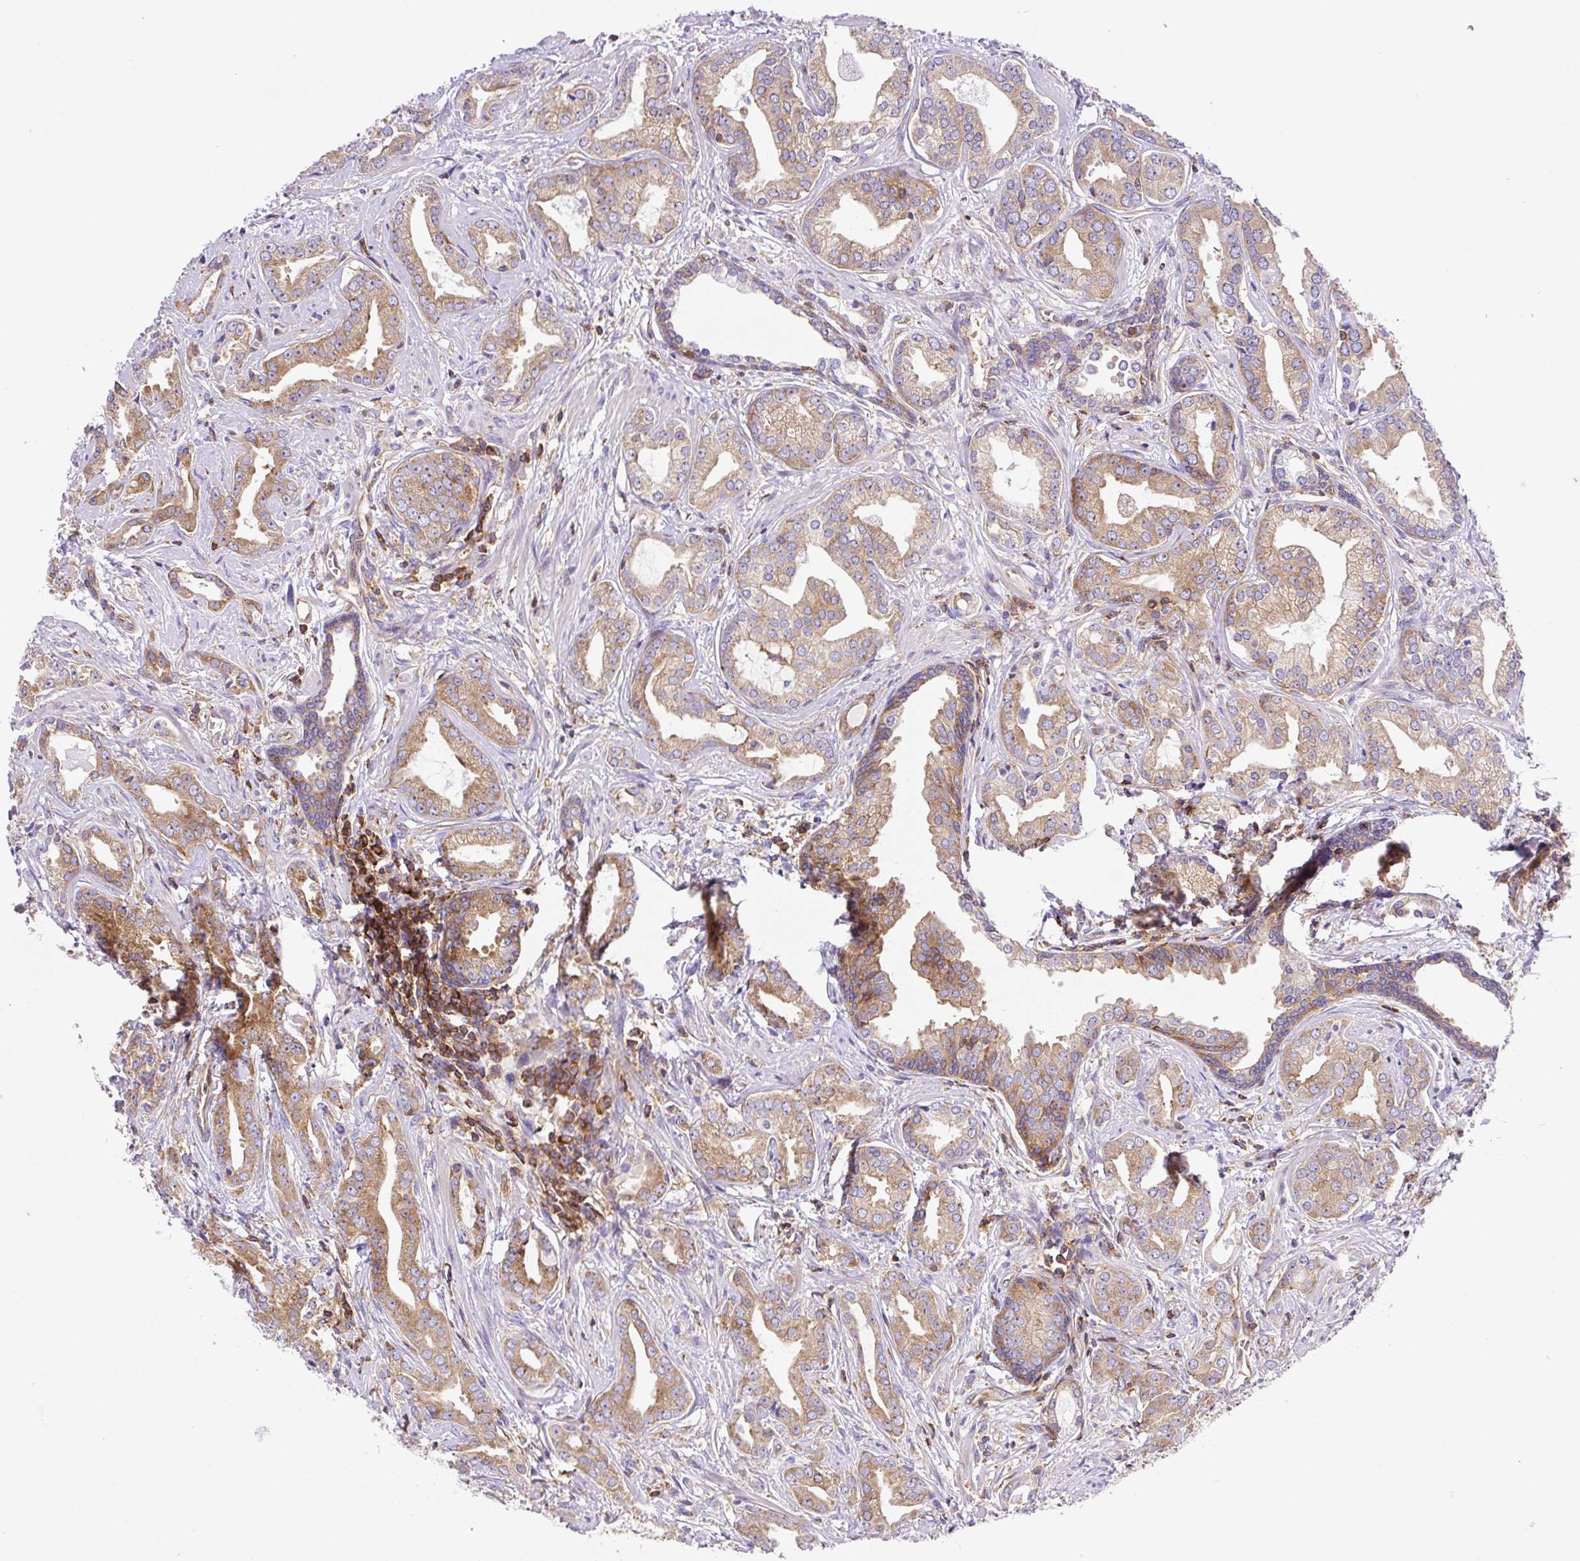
{"staining": {"intensity": "moderate", "quantity": ">75%", "location": "cytoplasmic/membranous"}, "tissue": "prostate cancer", "cell_type": "Tumor cells", "image_type": "cancer", "snomed": [{"axis": "morphology", "description": "Adenocarcinoma, Medium grade"}, {"axis": "topography", "description": "Prostate"}], "caption": "Tumor cells demonstrate moderate cytoplasmic/membranous staining in approximately >75% of cells in medium-grade adenocarcinoma (prostate).", "gene": "DNM2", "patient": {"sex": "male", "age": 57}}